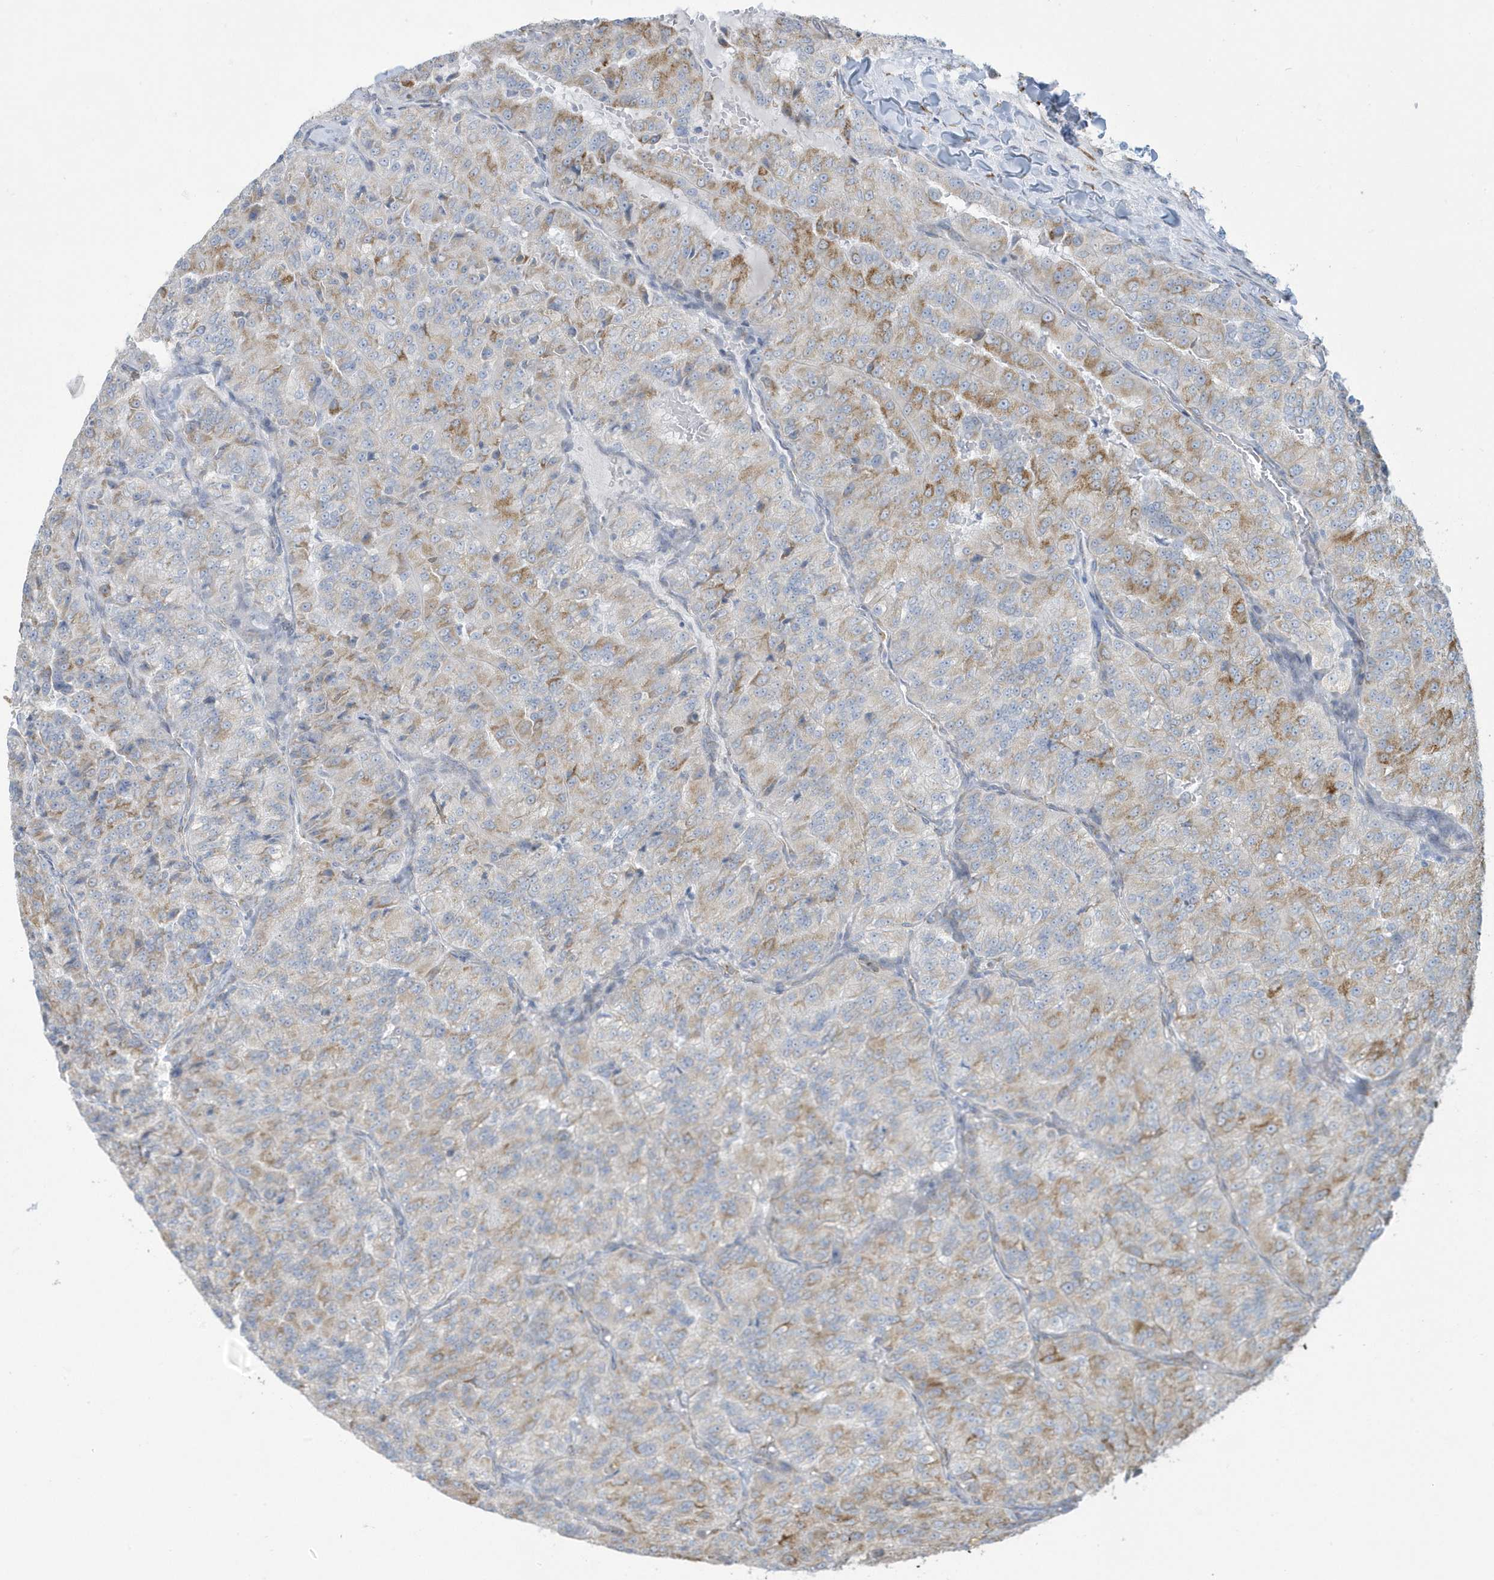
{"staining": {"intensity": "moderate", "quantity": "<25%", "location": "cytoplasmic/membranous"}, "tissue": "renal cancer", "cell_type": "Tumor cells", "image_type": "cancer", "snomed": [{"axis": "morphology", "description": "Adenocarcinoma, NOS"}, {"axis": "topography", "description": "Kidney"}], "caption": "Protein staining shows moderate cytoplasmic/membranous expression in about <25% of tumor cells in renal adenocarcinoma.", "gene": "DCAF1", "patient": {"sex": "female", "age": 63}}